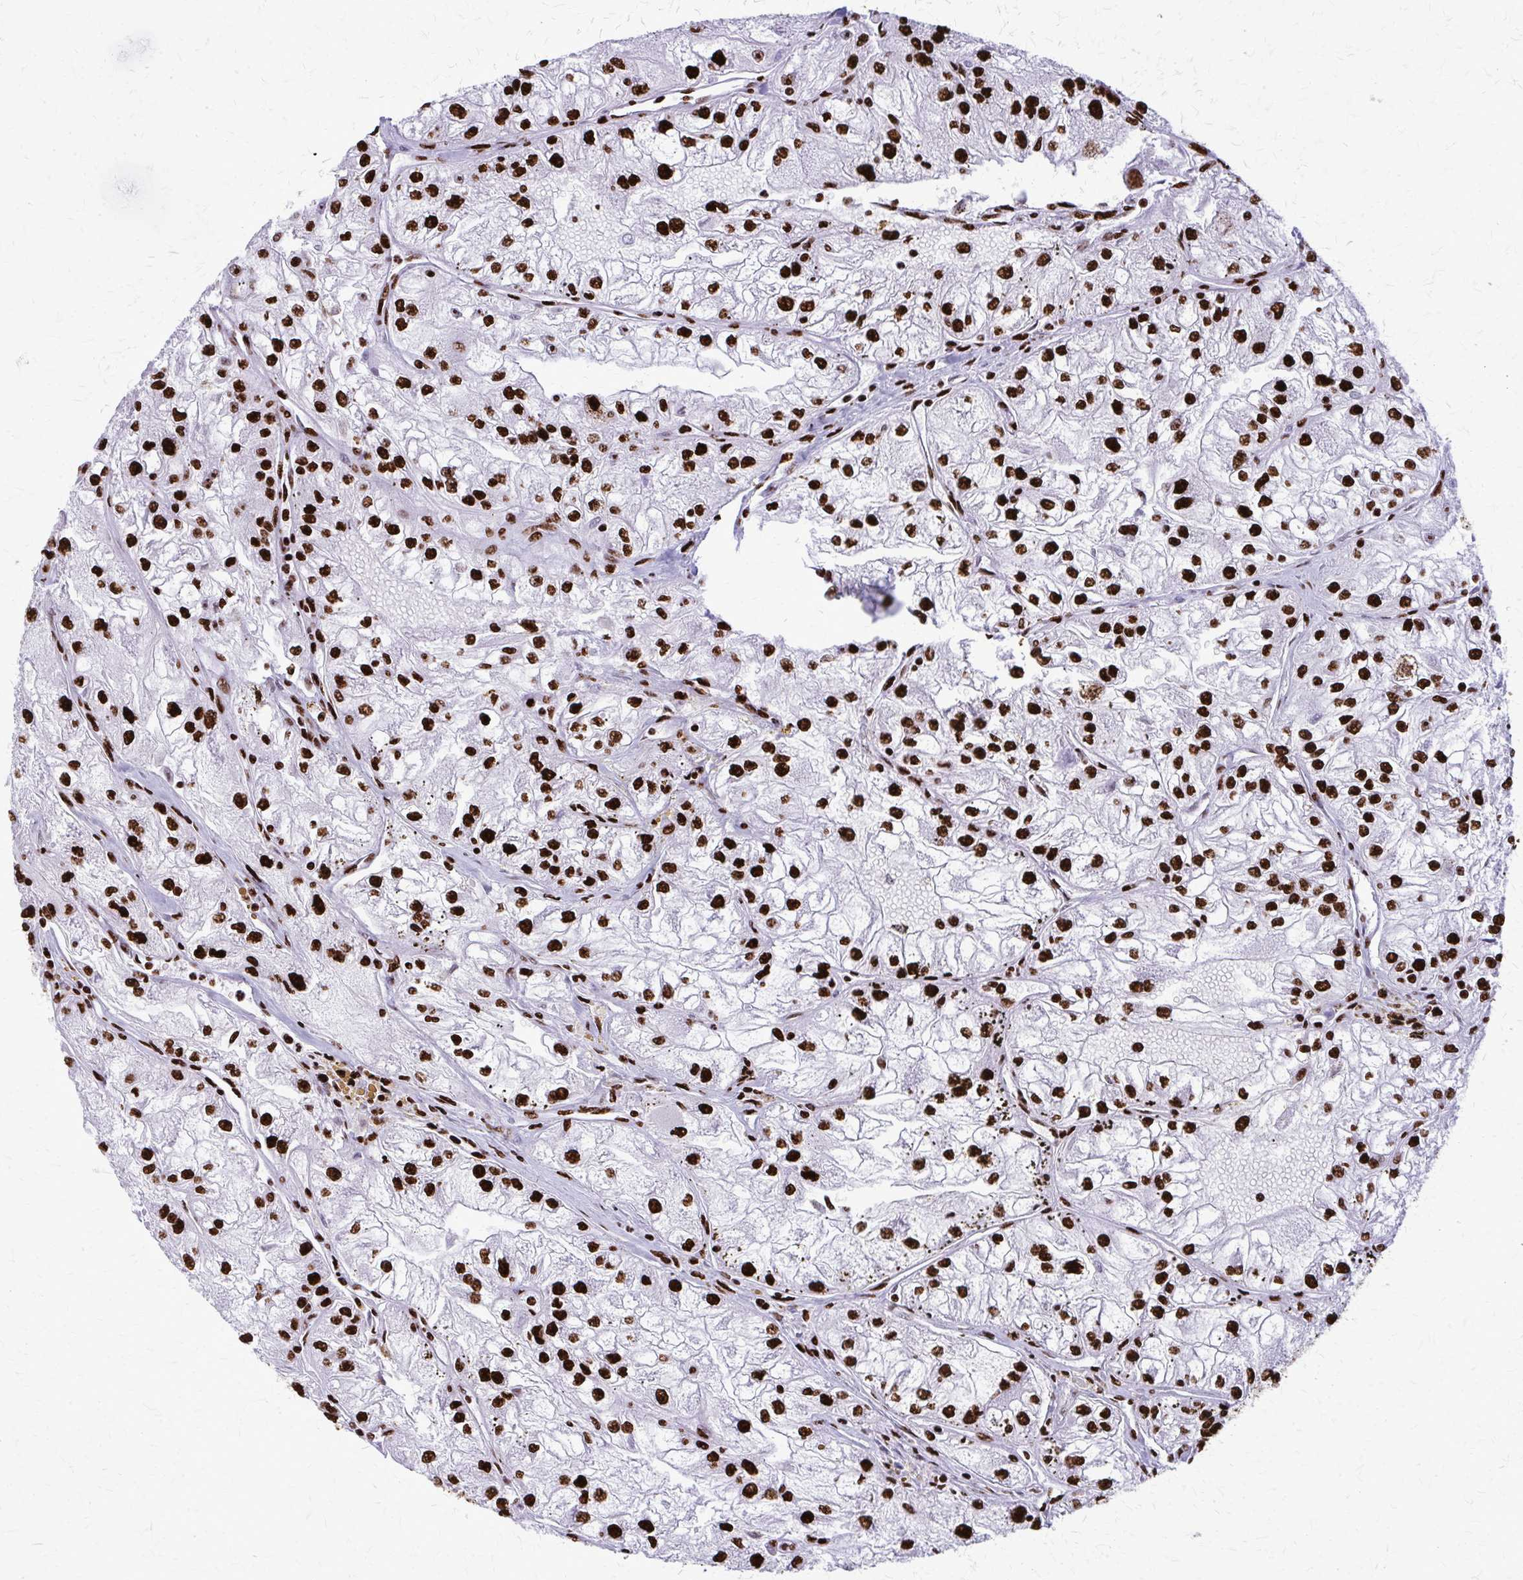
{"staining": {"intensity": "strong", "quantity": ">75%", "location": "nuclear"}, "tissue": "renal cancer", "cell_type": "Tumor cells", "image_type": "cancer", "snomed": [{"axis": "morphology", "description": "Adenocarcinoma, NOS"}, {"axis": "topography", "description": "Kidney"}], "caption": "Adenocarcinoma (renal) stained for a protein exhibits strong nuclear positivity in tumor cells. (DAB IHC, brown staining for protein, blue staining for nuclei).", "gene": "SFPQ", "patient": {"sex": "female", "age": 72}}